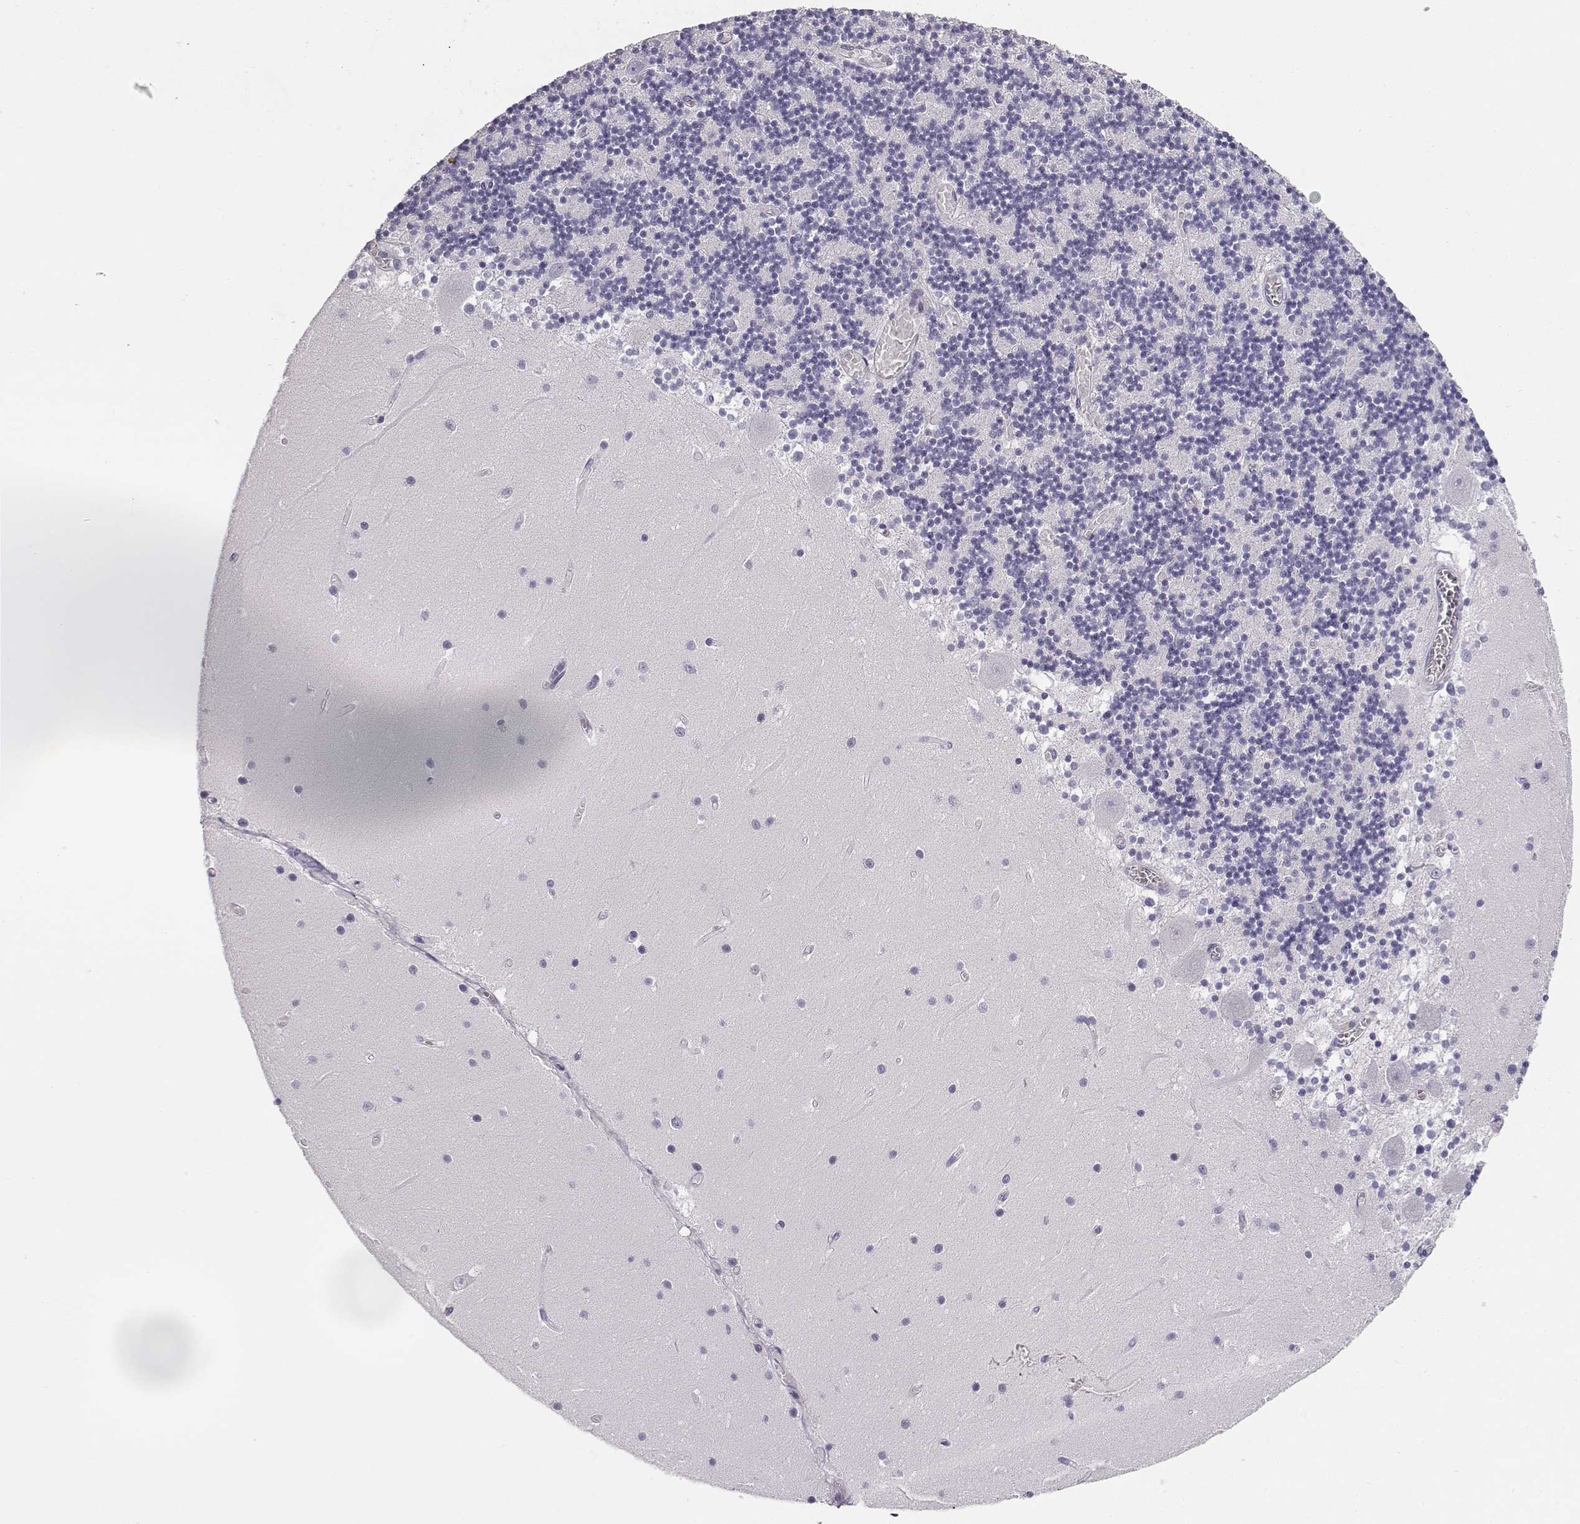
{"staining": {"intensity": "negative", "quantity": "none", "location": "none"}, "tissue": "cerebellum", "cell_type": "Cells in granular layer", "image_type": "normal", "snomed": [{"axis": "morphology", "description": "Normal tissue, NOS"}, {"axis": "topography", "description": "Cerebellum"}], "caption": "IHC image of benign cerebellum: cerebellum stained with DAB exhibits no significant protein positivity in cells in granular layer.", "gene": "MAGEC1", "patient": {"sex": "female", "age": 28}}